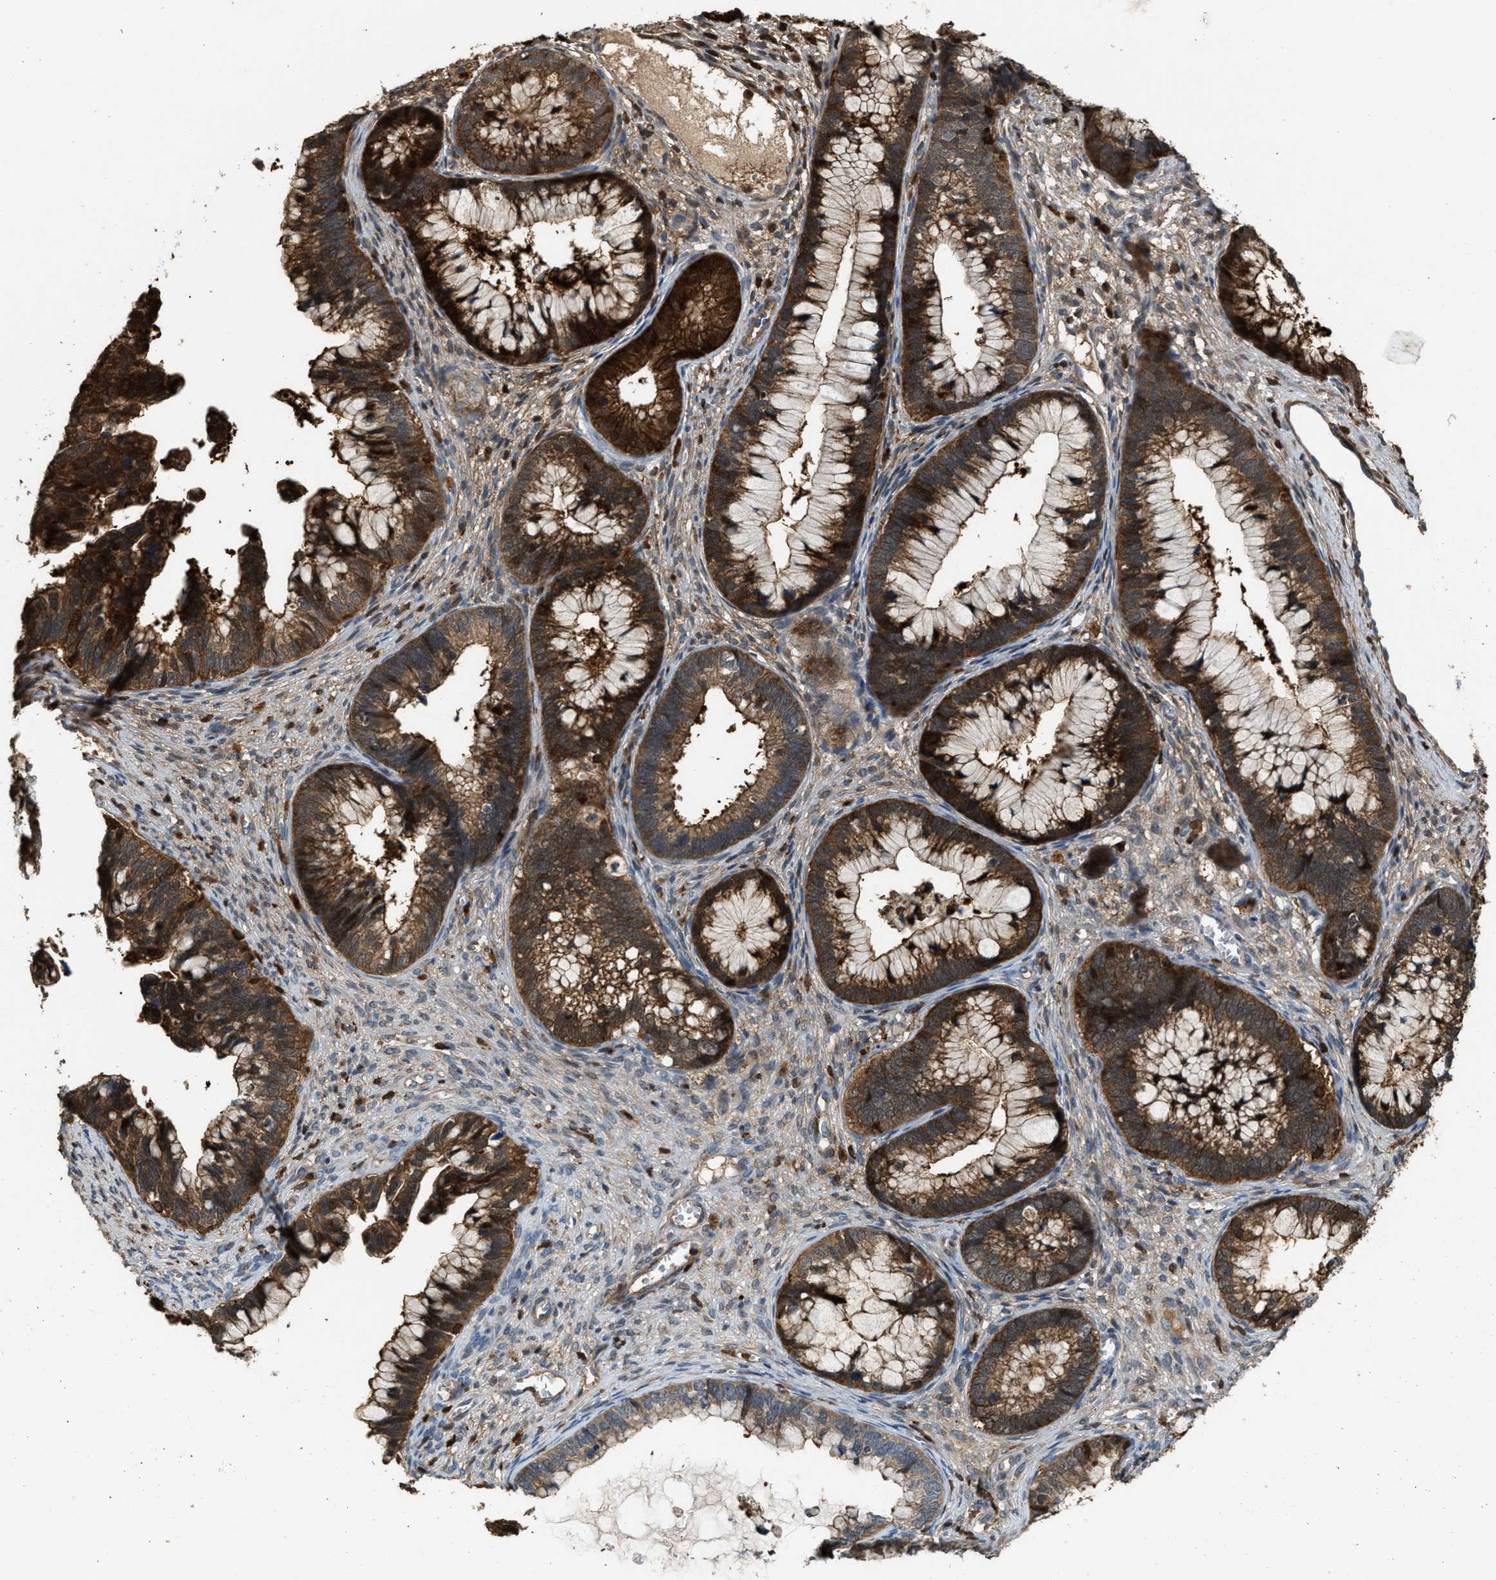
{"staining": {"intensity": "strong", "quantity": ">75%", "location": "cytoplasmic/membranous"}, "tissue": "cervical cancer", "cell_type": "Tumor cells", "image_type": "cancer", "snomed": [{"axis": "morphology", "description": "Adenocarcinoma, NOS"}, {"axis": "topography", "description": "Cervix"}], "caption": "Strong cytoplasmic/membranous expression is seen in about >75% of tumor cells in cervical adenocarcinoma. (DAB = brown stain, brightfield microscopy at high magnification).", "gene": "SERPINB5", "patient": {"sex": "female", "age": 44}}